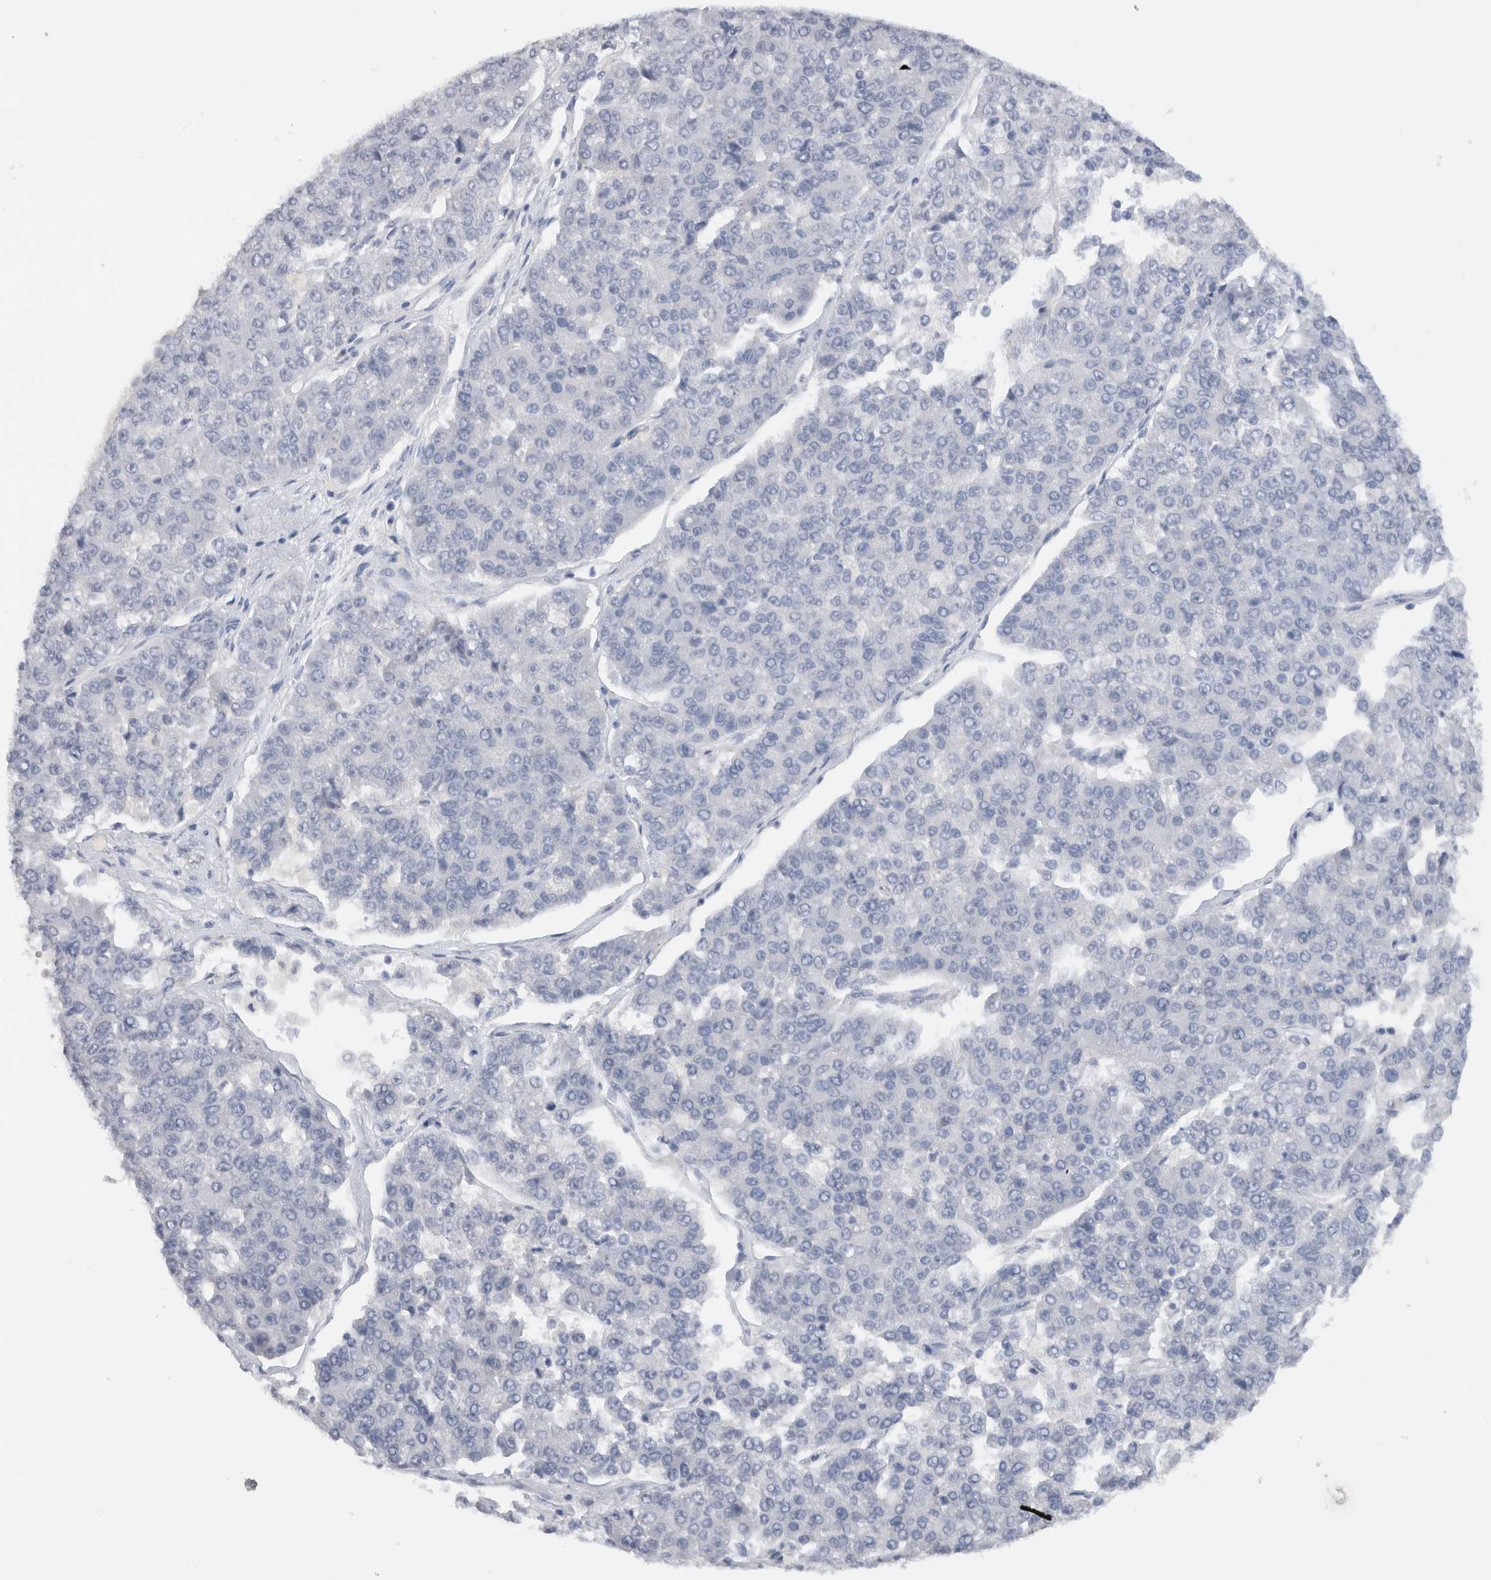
{"staining": {"intensity": "negative", "quantity": "none", "location": "none"}, "tissue": "pancreatic cancer", "cell_type": "Tumor cells", "image_type": "cancer", "snomed": [{"axis": "morphology", "description": "Adenocarcinoma, NOS"}, {"axis": "topography", "description": "Pancreas"}], "caption": "Protein analysis of adenocarcinoma (pancreatic) demonstrates no significant expression in tumor cells.", "gene": "LAMP3", "patient": {"sex": "male", "age": 50}}